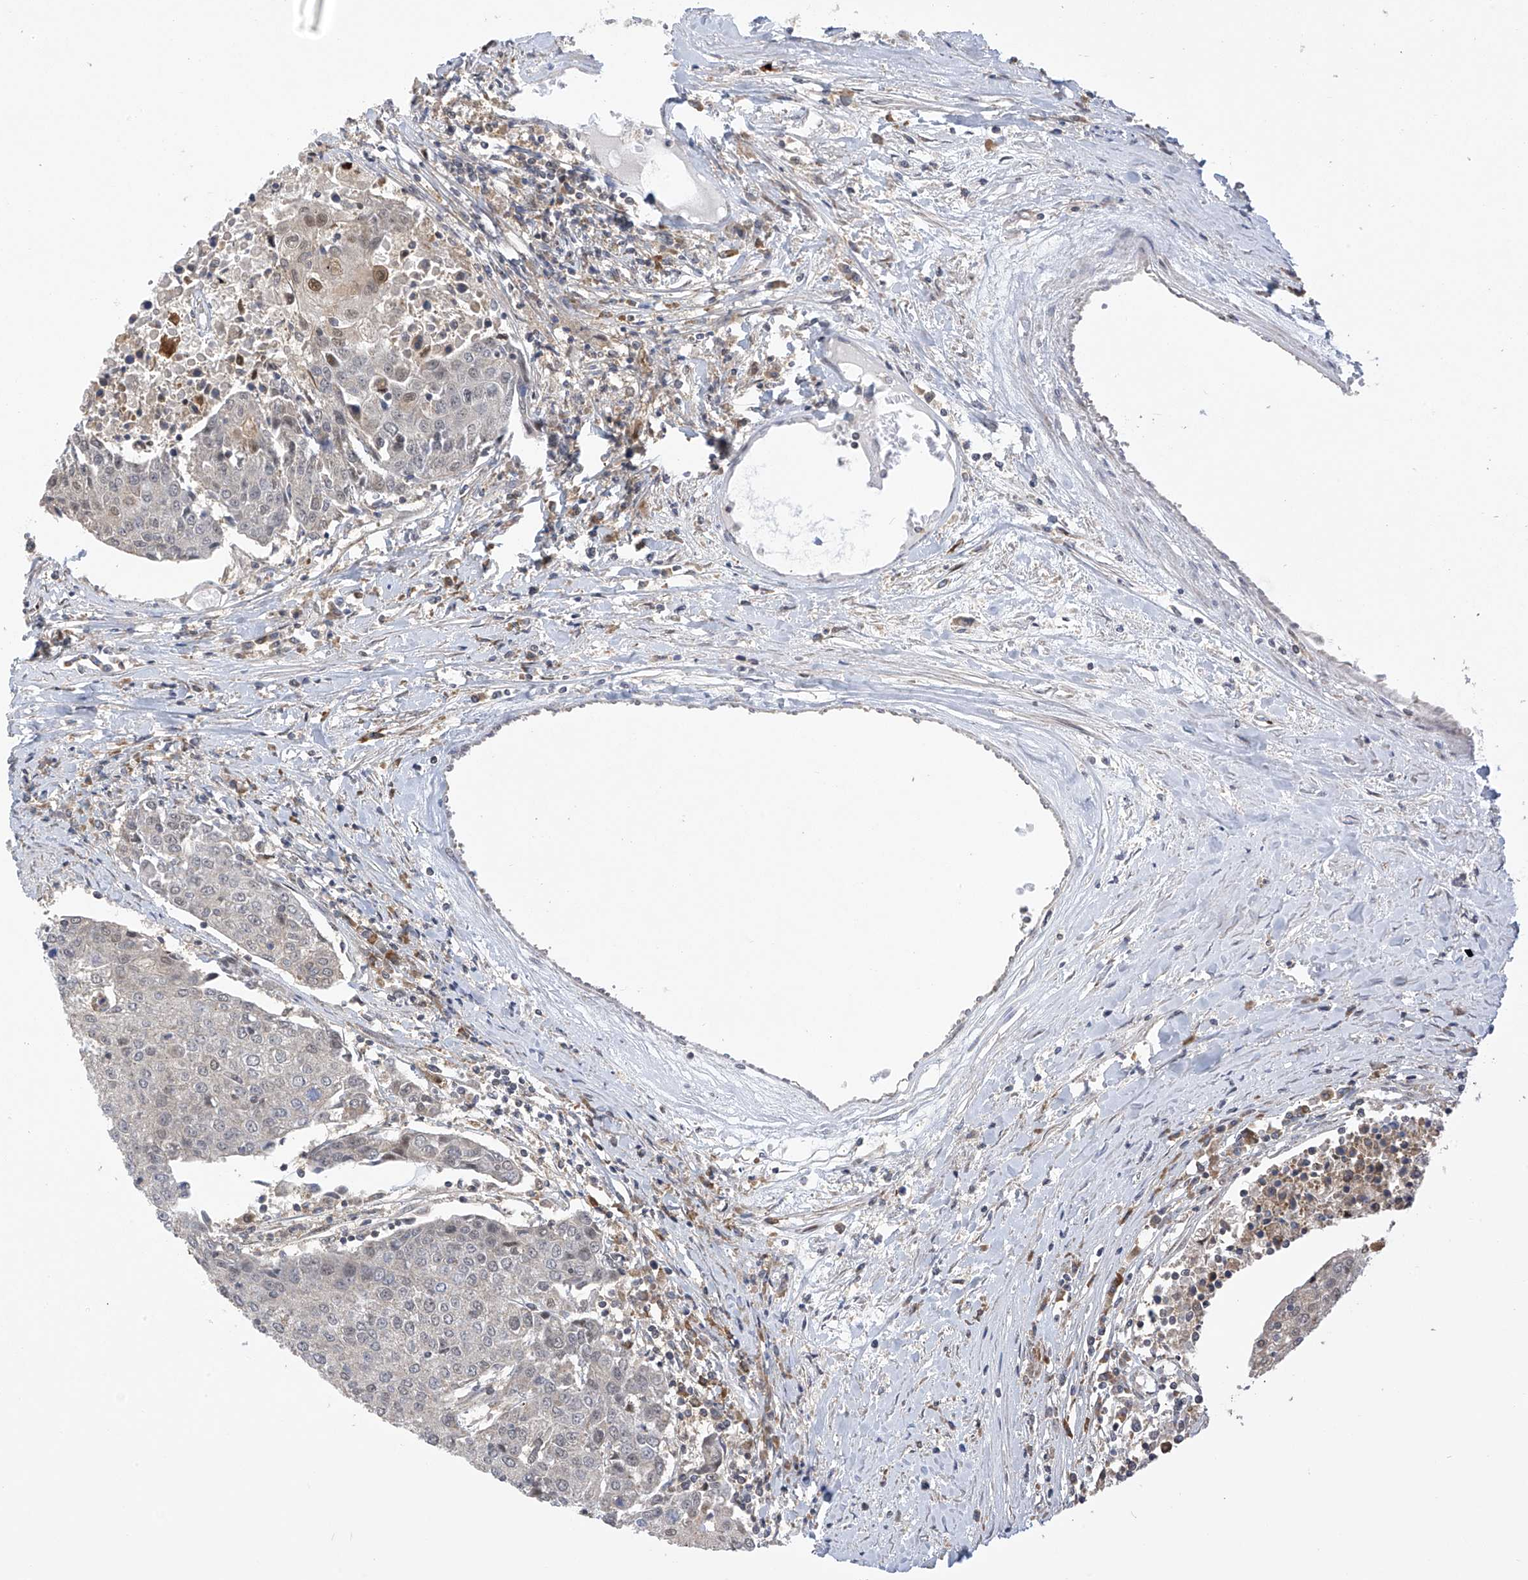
{"staining": {"intensity": "negative", "quantity": "none", "location": "none"}, "tissue": "urothelial cancer", "cell_type": "Tumor cells", "image_type": "cancer", "snomed": [{"axis": "morphology", "description": "Urothelial carcinoma, High grade"}, {"axis": "topography", "description": "Urinary bladder"}], "caption": "Tumor cells are negative for brown protein staining in urothelial carcinoma (high-grade).", "gene": "SLCO4A1", "patient": {"sex": "female", "age": 85}}